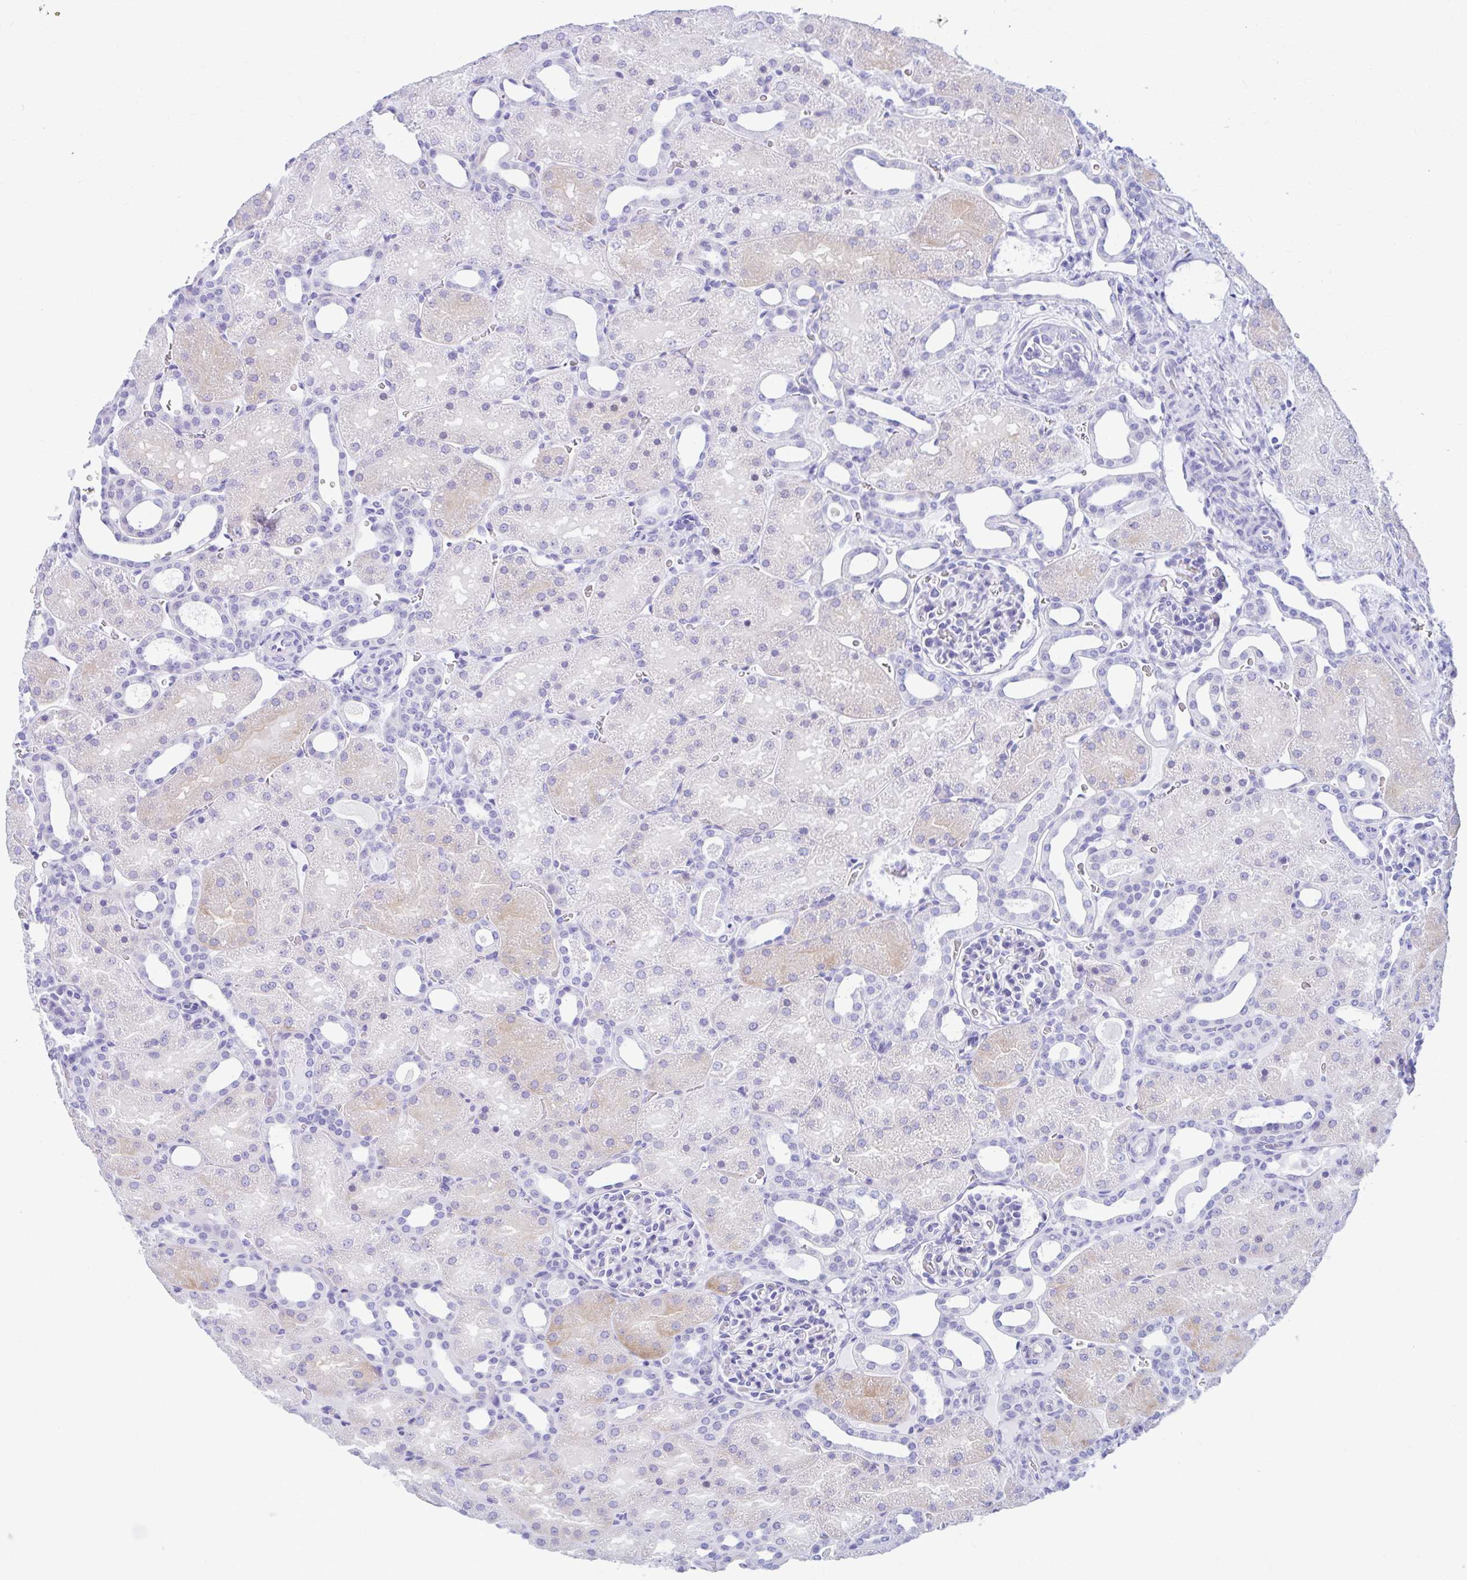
{"staining": {"intensity": "negative", "quantity": "none", "location": "none"}, "tissue": "kidney", "cell_type": "Cells in glomeruli", "image_type": "normal", "snomed": [{"axis": "morphology", "description": "Normal tissue, NOS"}, {"axis": "topography", "description": "Kidney"}], "caption": "The immunohistochemistry image has no significant staining in cells in glomeruli of kidney. (DAB (3,3'-diaminobenzidine) IHC, high magnification).", "gene": "NSG2", "patient": {"sex": "male", "age": 2}}